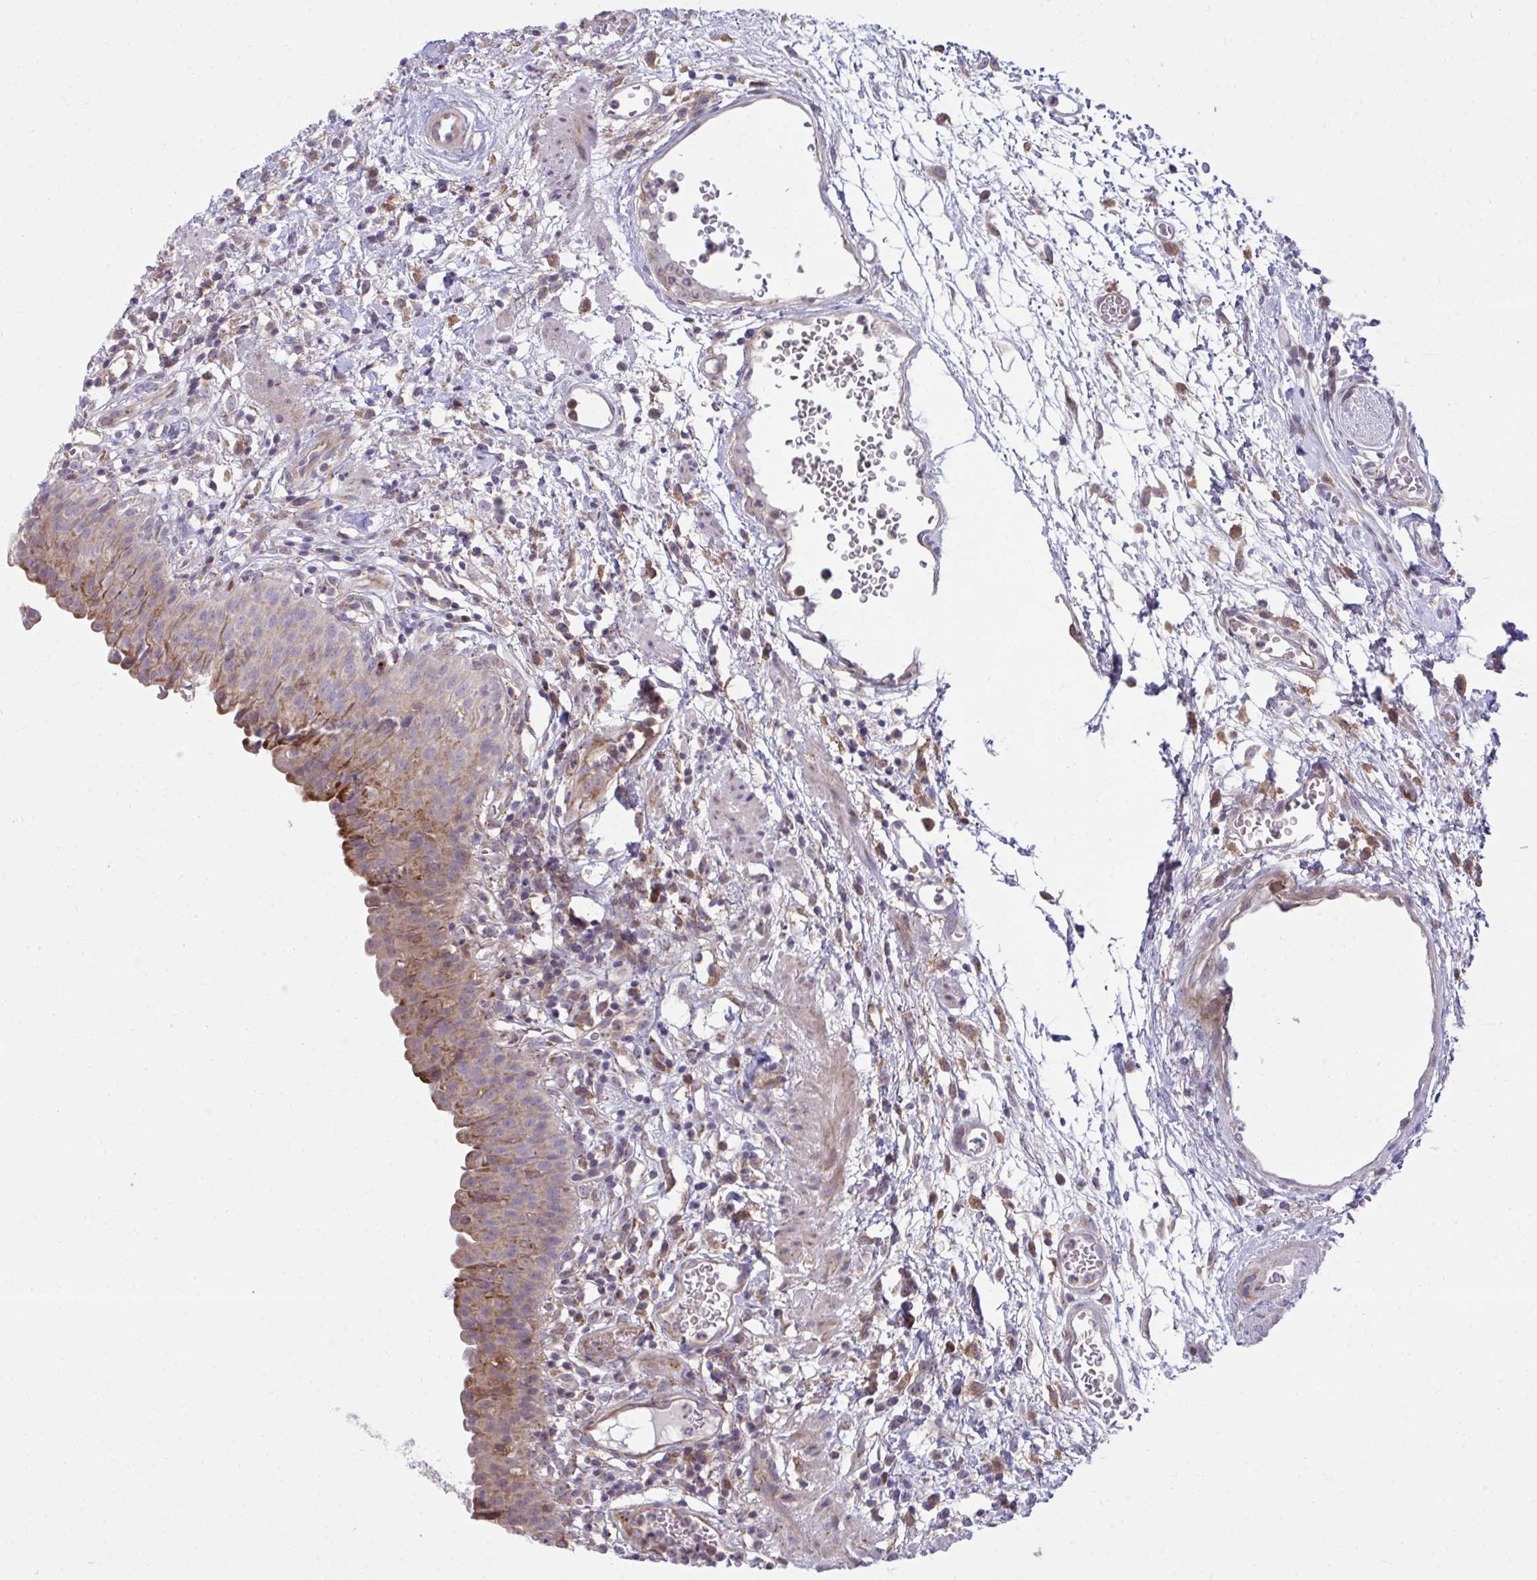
{"staining": {"intensity": "moderate", "quantity": "25%-75%", "location": "cytoplasmic/membranous"}, "tissue": "urinary bladder", "cell_type": "Urothelial cells", "image_type": "normal", "snomed": [{"axis": "morphology", "description": "Normal tissue, NOS"}, {"axis": "morphology", "description": "Inflammation, NOS"}, {"axis": "topography", "description": "Urinary bladder"}], "caption": "An IHC image of benign tissue is shown. Protein staining in brown labels moderate cytoplasmic/membranous positivity in urinary bladder within urothelial cells.", "gene": "C16orf54", "patient": {"sex": "male", "age": 57}}